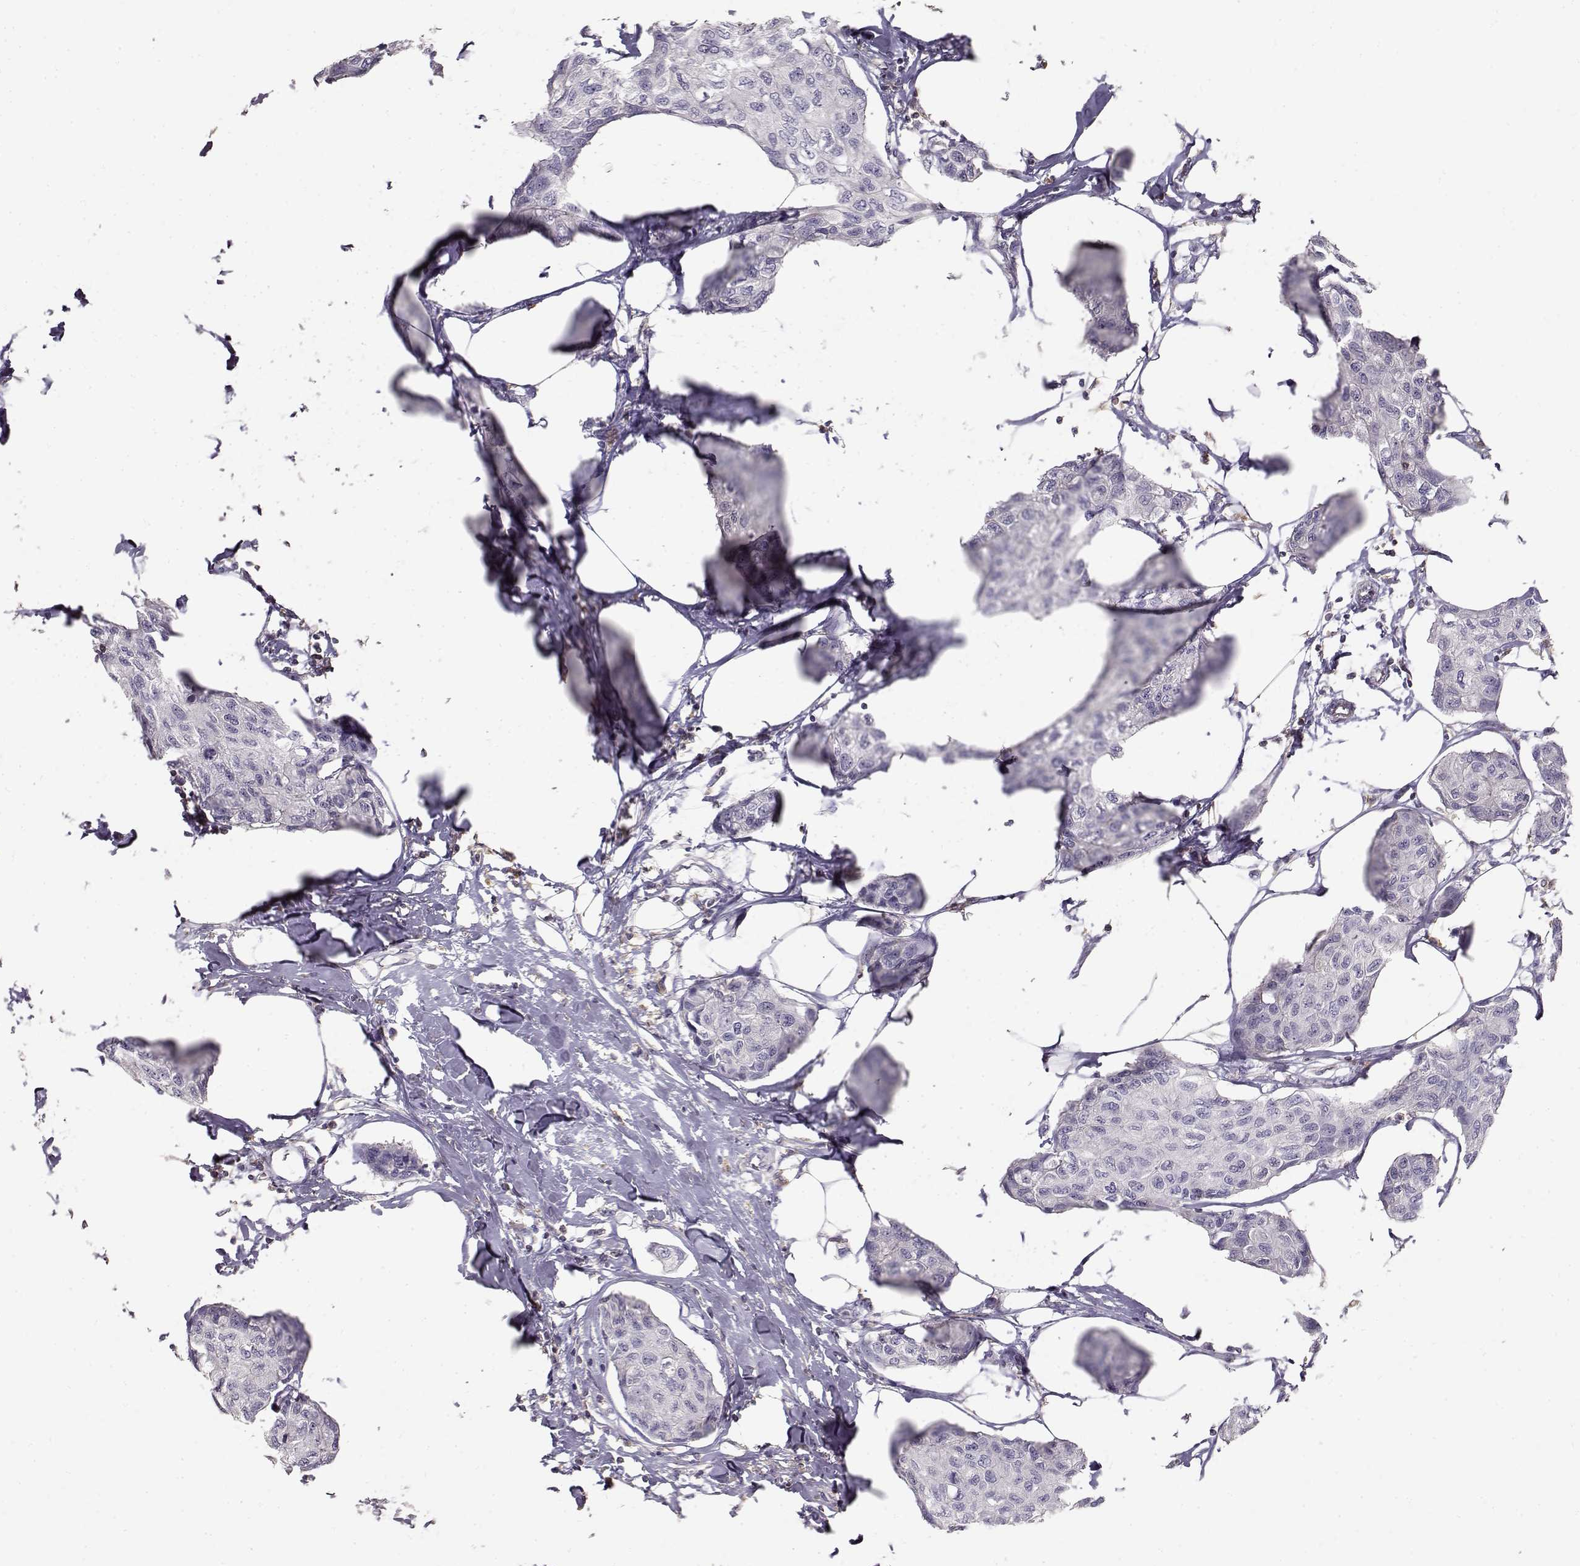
{"staining": {"intensity": "negative", "quantity": "none", "location": "none"}, "tissue": "breast cancer", "cell_type": "Tumor cells", "image_type": "cancer", "snomed": [{"axis": "morphology", "description": "Duct carcinoma"}, {"axis": "topography", "description": "Breast"}], "caption": "The IHC image has no significant expression in tumor cells of breast invasive ductal carcinoma tissue. Nuclei are stained in blue.", "gene": "VAV1", "patient": {"sex": "female", "age": 80}}